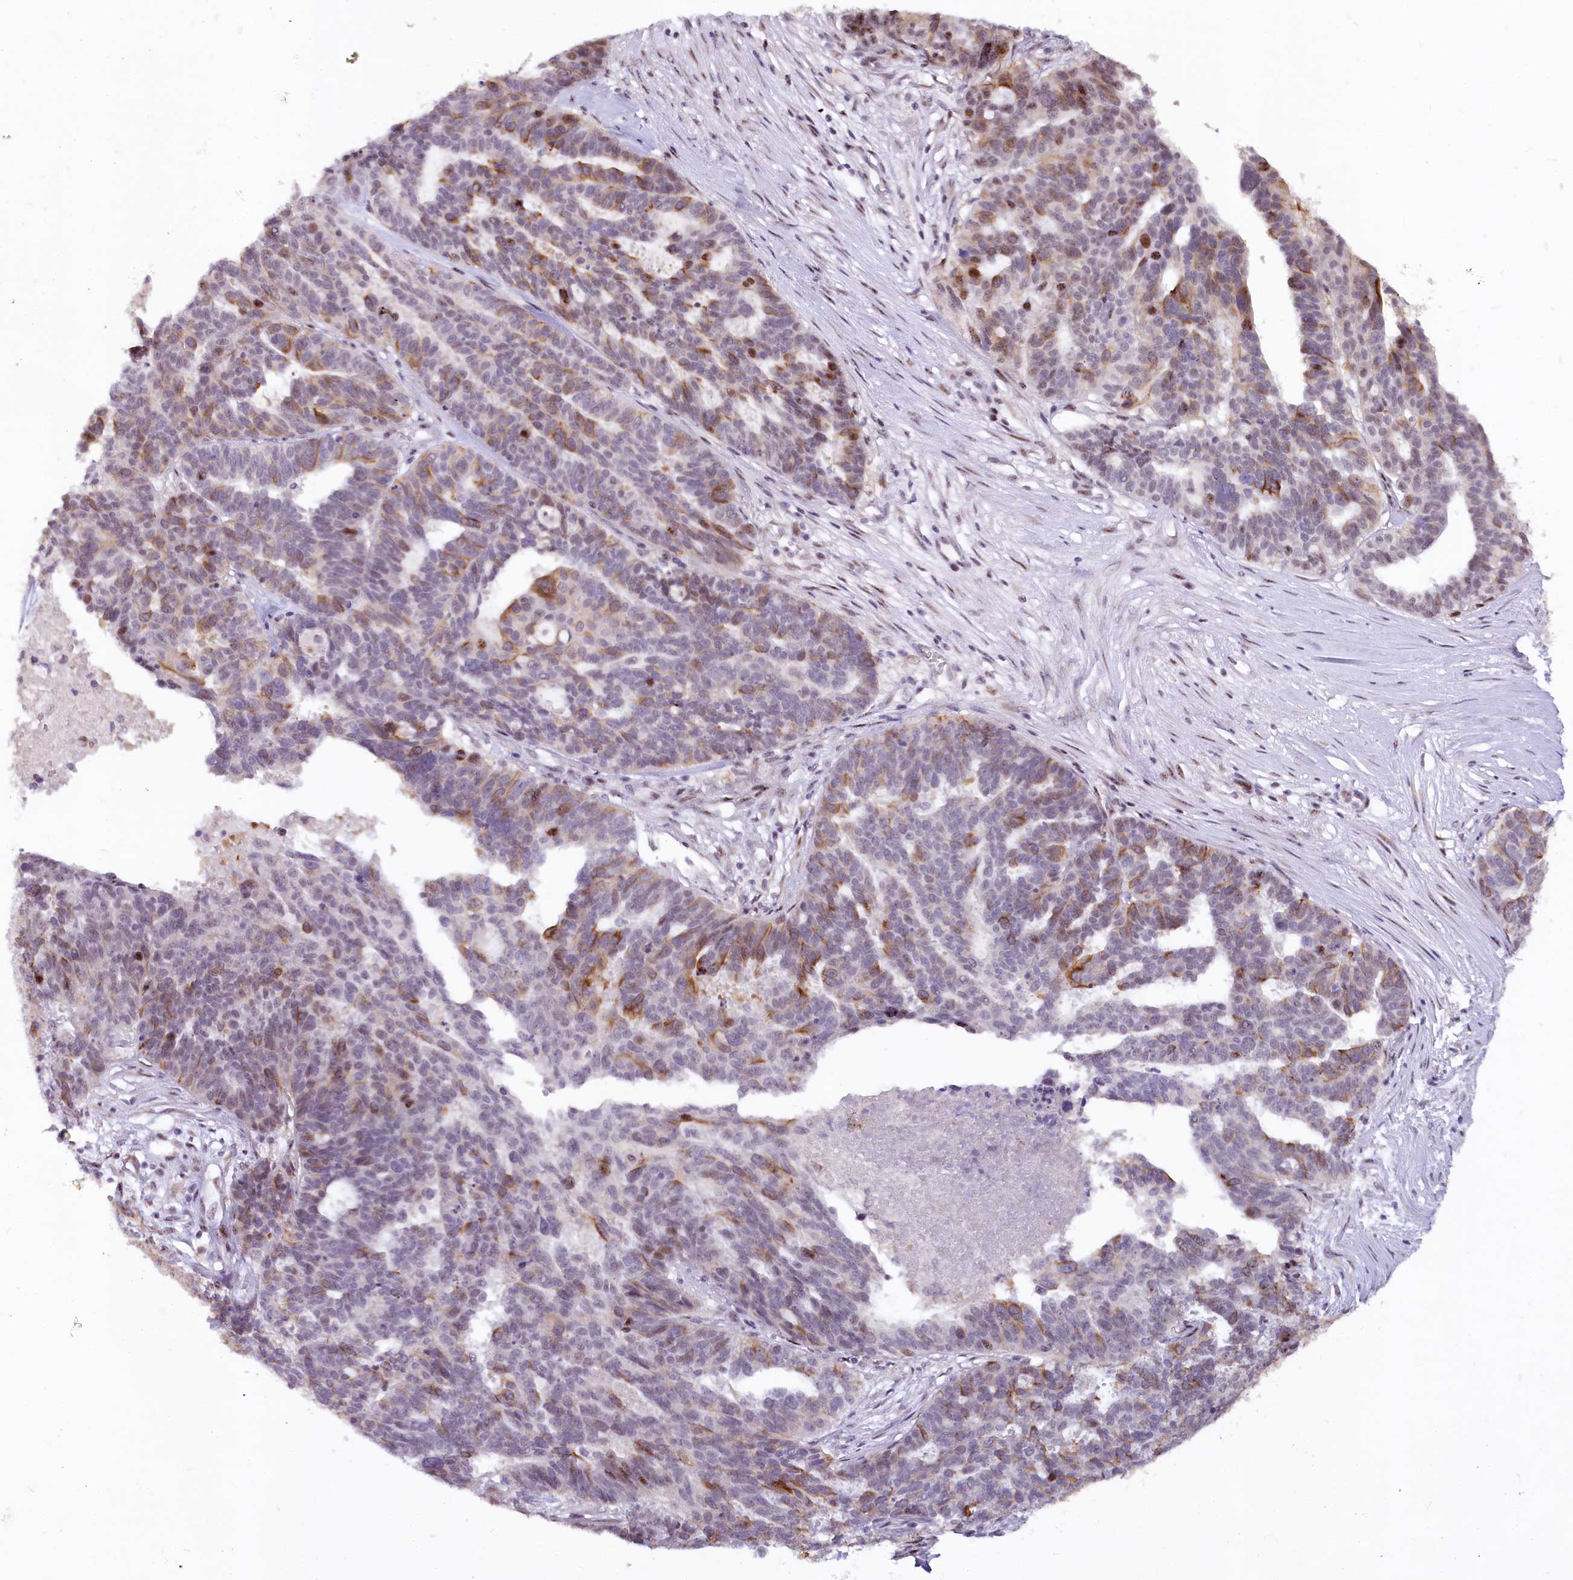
{"staining": {"intensity": "moderate", "quantity": "25%-75%", "location": "cytoplasmic/membranous"}, "tissue": "ovarian cancer", "cell_type": "Tumor cells", "image_type": "cancer", "snomed": [{"axis": "morphology", "description": "Cystadenocarcinoma, serous, NOS"}, {"axis": "topography", "description": "Ovary"}], "caption": "Protein staining exhibits moderate cytoplasmic/membranous expression in approximately 25%-75% of tumor cells in ovarian serous cystadenocarcinoma.", "gene": "HPD", "patient": {"sex": "female", "age": 59}}